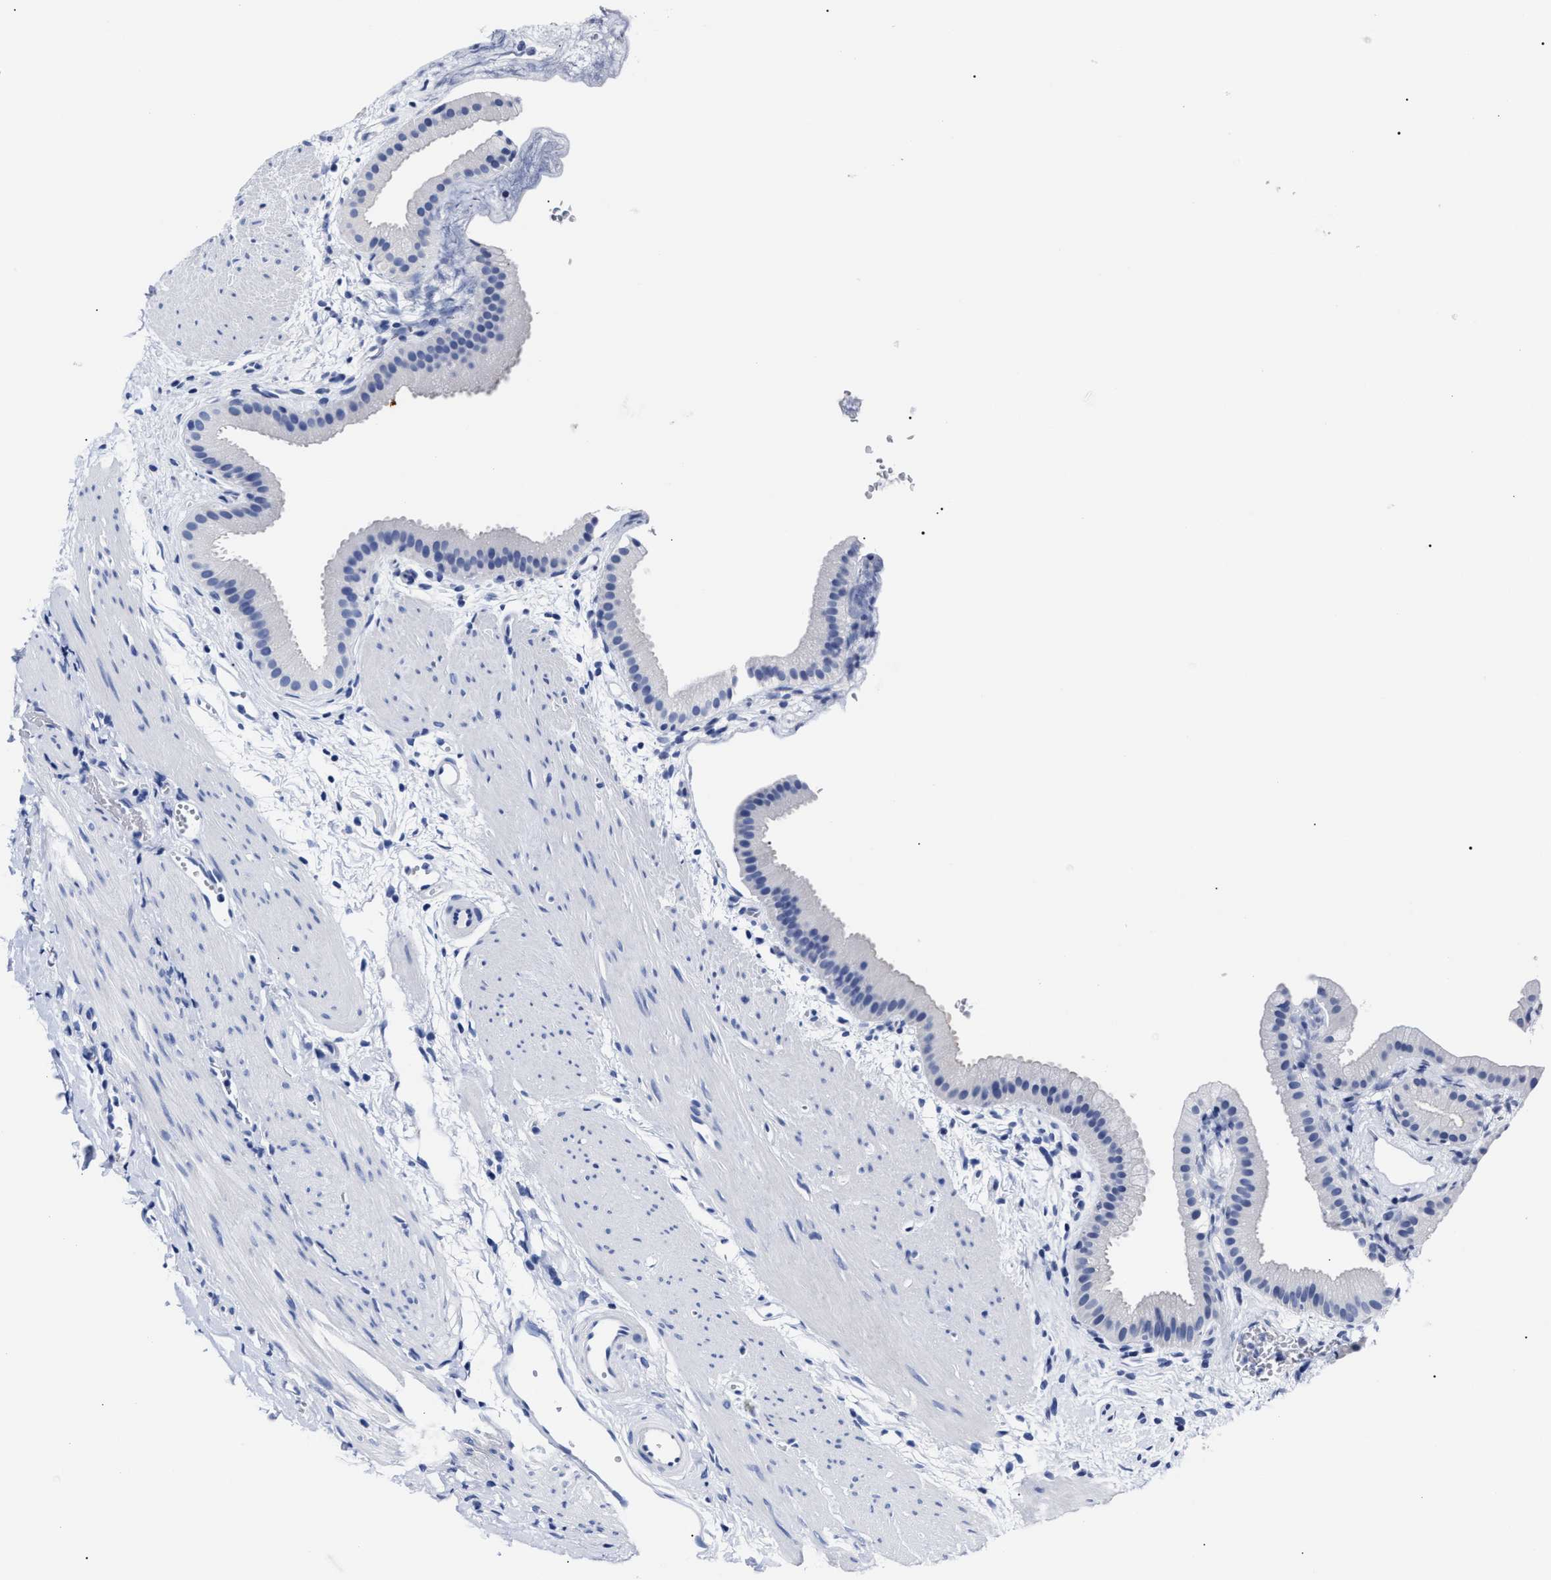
{"staining": {"intensity": "negative", "quantity": "none", "location": "none"}, "tissue": "gallbladder", "cell_type": "Glandular cells", "image_type": "normal", "snomed": [{"axis": "morphology", "description": "Normal tissue, NOS"}, {"axis": "topography", "description": "Gallbladder"}], "caption": "Glandular cells show no significant protein positivity in benign gallbladder. (DAB (3,3'-diaminobenzidine) immunohistochemistry (IHC) with hematoxylin counter stain).", "gene": "ALPG", "patient": {"sex": "female", "age": 64}}